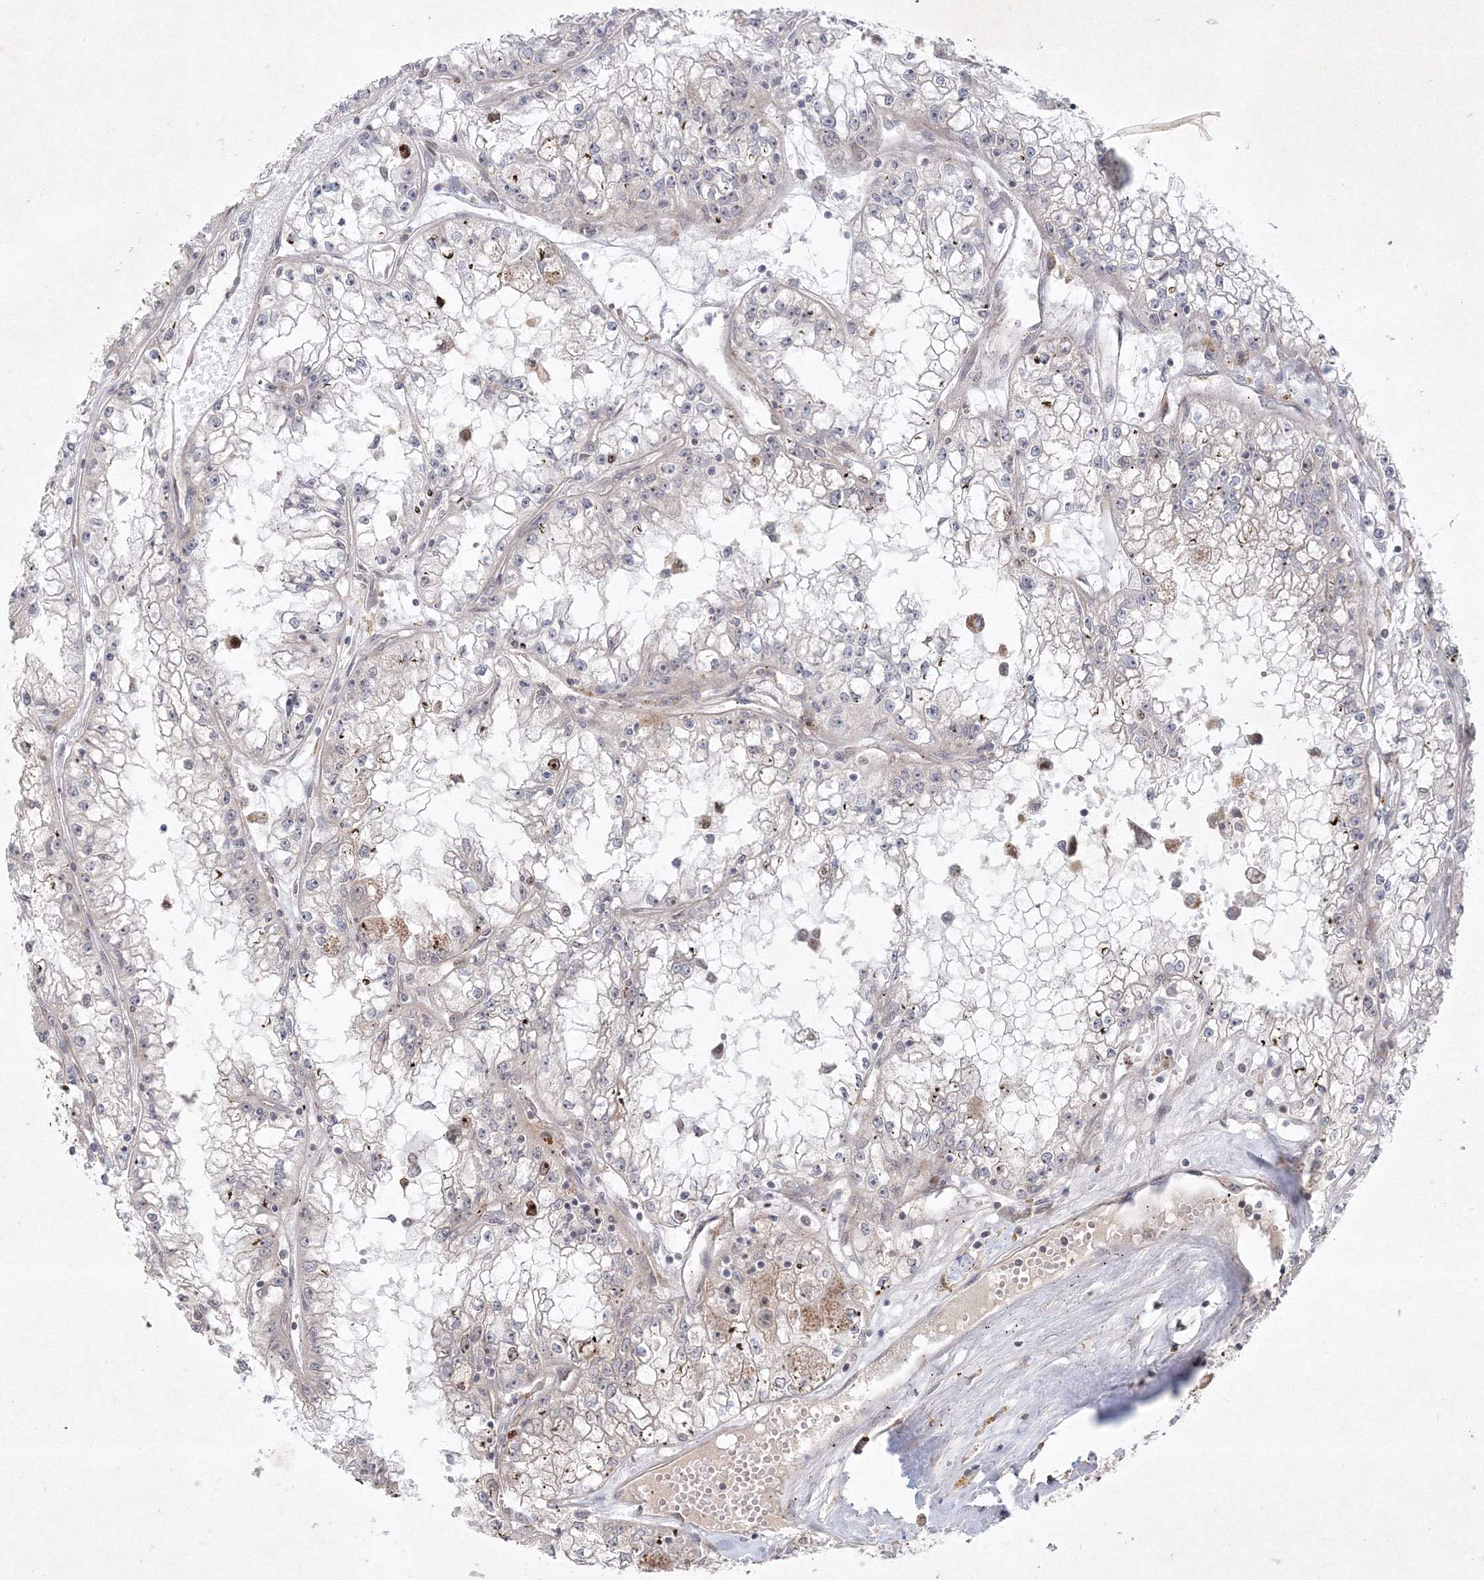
{"staining": {"intensity": "negative", "quantity": "none", "location": "none"}, "tissue": "renal cancer", "cell_type": "Tumor cells", "image_type": "cancer", "snomed": [{"axis": "morphology", "description": "Adenocarcinoma, NOS"}, {"axis": "topography", "description": "Kidney"}], "caption": "Tumor cells show no significant expression in renal adenocarcinoma.", "gene": "KIF20A", "patient": {"sex": "male", "age": 56}}